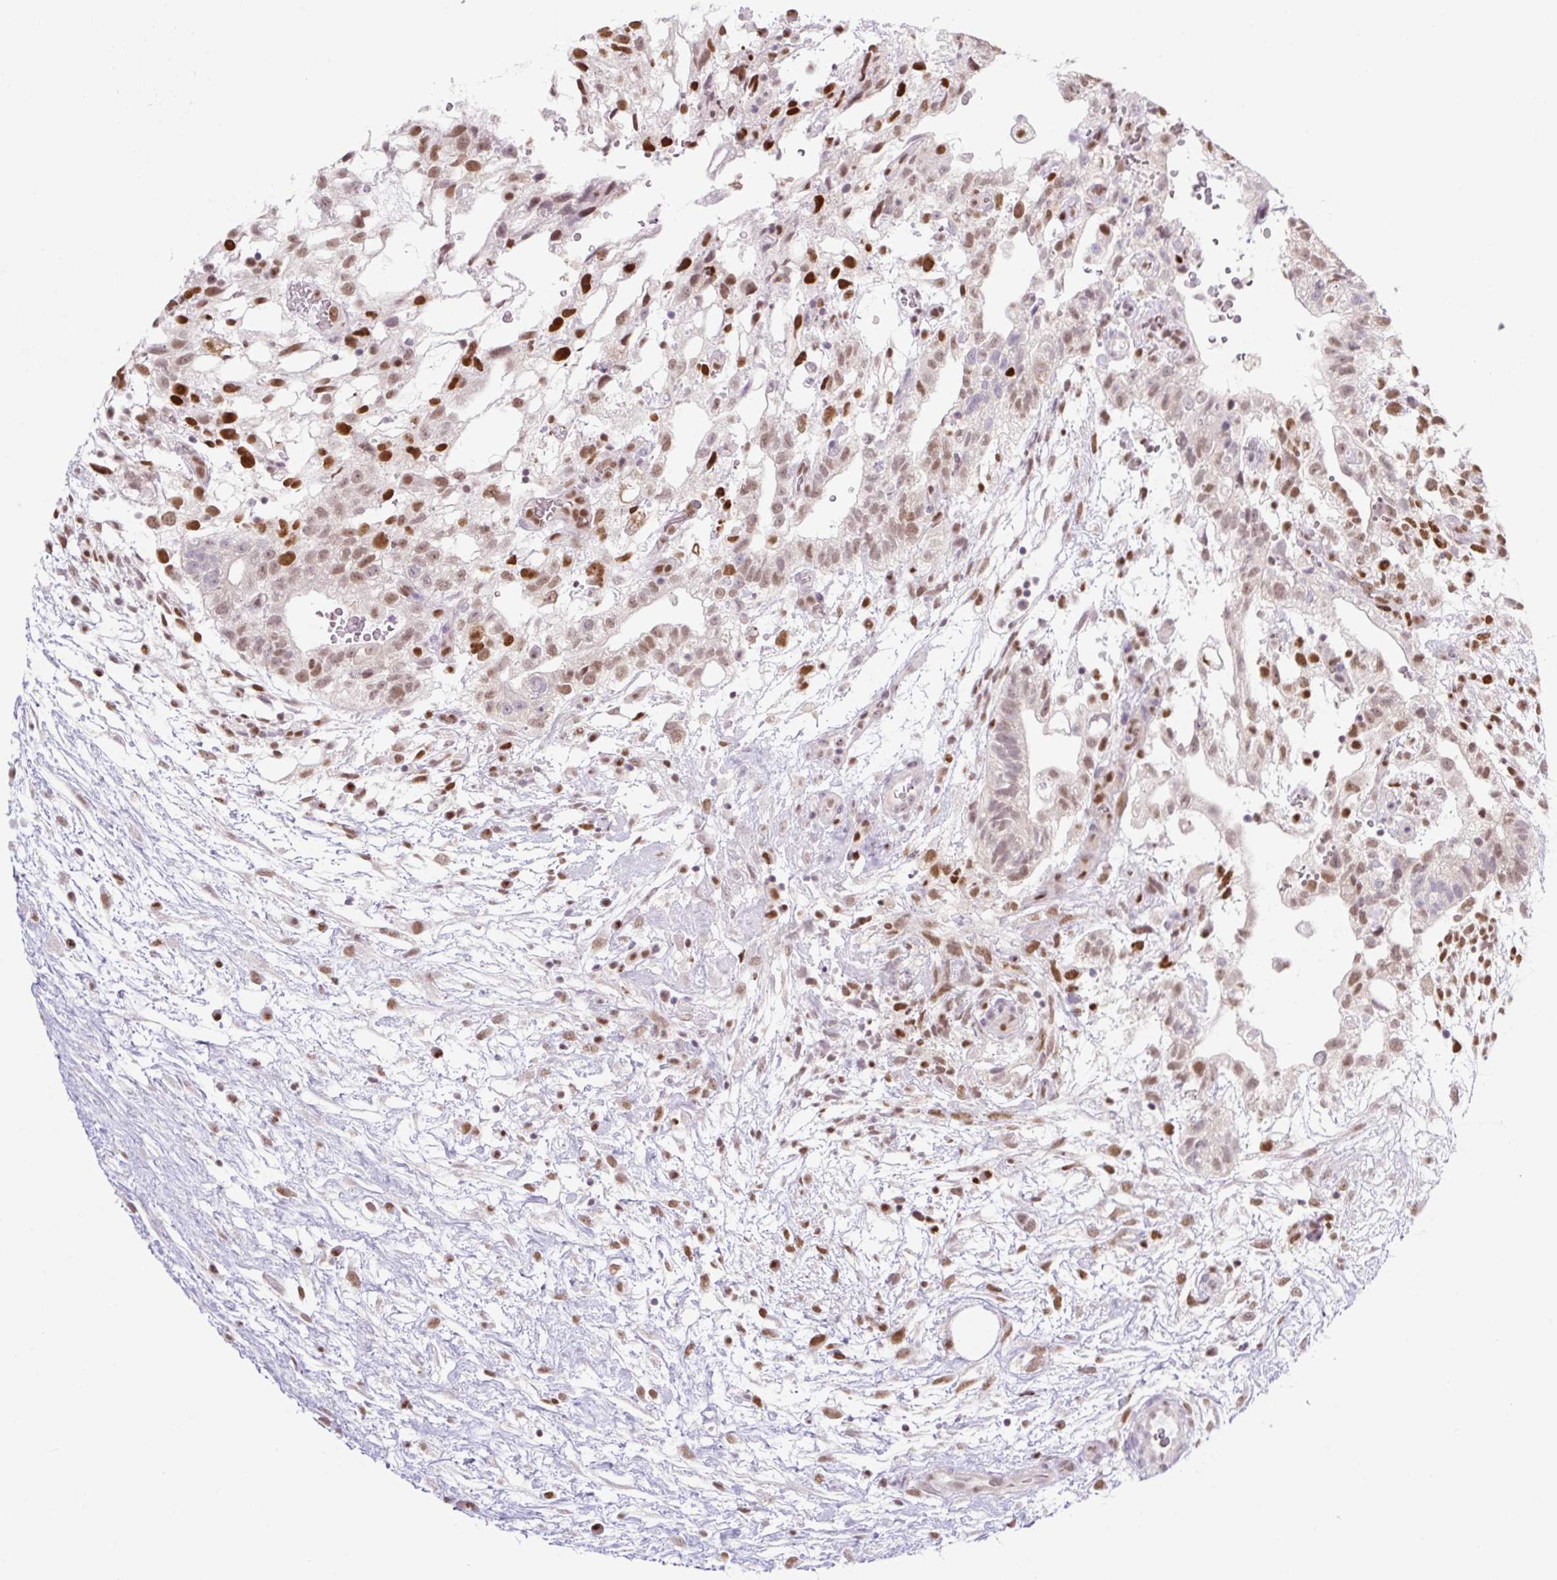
{"staining": {"intensity": "moderate", "quantity": "25%-75%", "location": "nuclear"}, "tissue": "testis cancer", "cell_type": "Tumor cells", "image_type": "cancer", "snomed": [{"axis": "morphology", "description": "Carcinoma, Embryonal, NOS"}, {"axis": "topography", "description": "Testis"}], "caption": "Protein staining reveals moderate nuclear positivity in about 25%-75% of tumor cells in testis cancer (embryonal carcinoma).", "gene": "TLE3", "patient": {"sex": "male", "age": 32}}